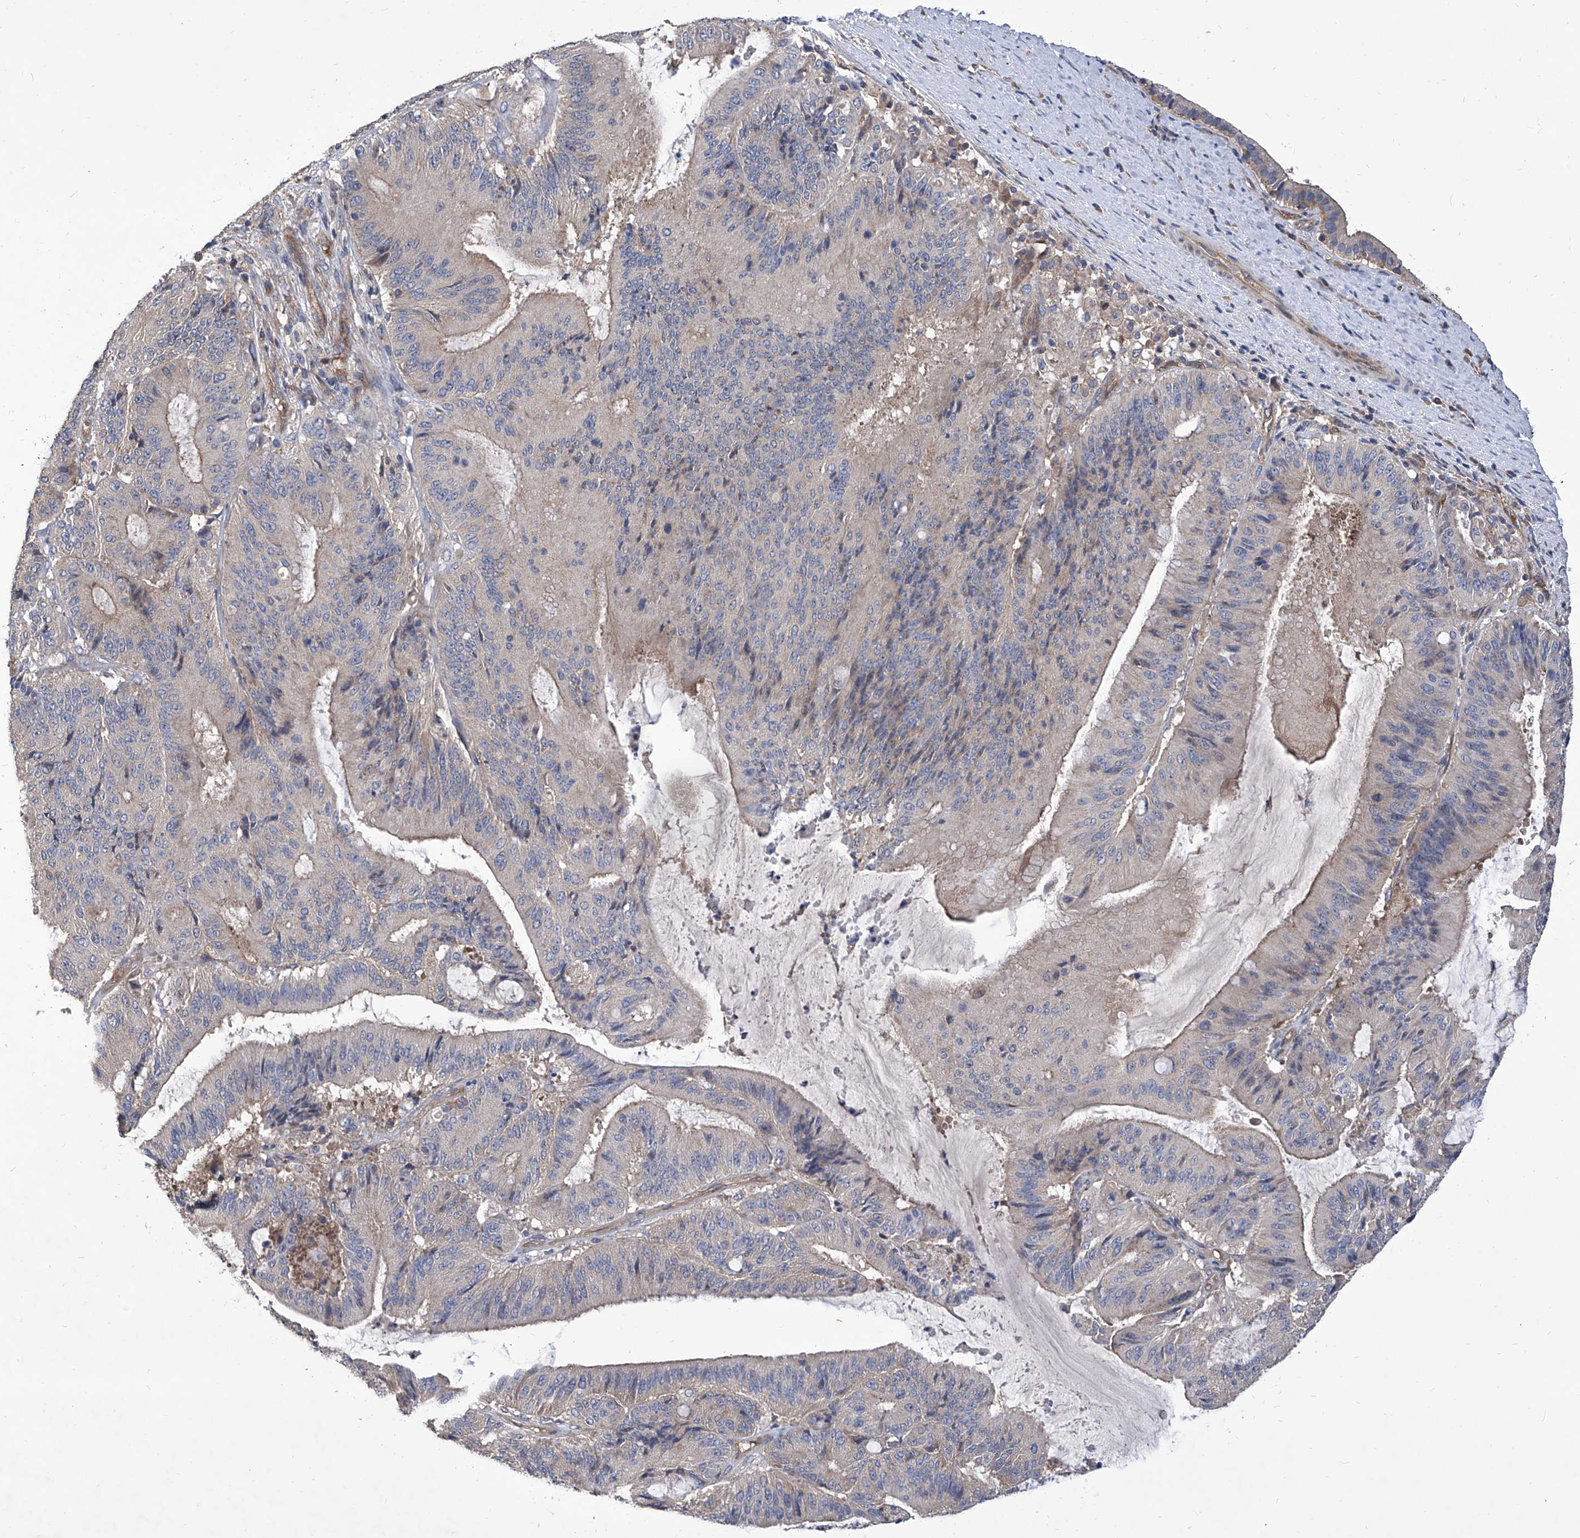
{"staining": {"intensity": "negative", "quantity": "none", "location": "none"}, "tissue": "liver cancer", "cell_type": "Tumor cells", "image_type": "cancer", "snomed": [{"axis": "morphology", "description": "Normal tissue, NOS"}, {"axis": "morphology", "description": "Cholangiocarcinoma"}, {"axis": "topography", "description": "Liver"}, {"axis": "topography", "description": "Peripheral nerve tissue"}], "caption": "High magnification brightfield microscopy of cholangiocarcinoma (liver) stained with DAB (brown) and counterstained with hematoxylin (blue): tumor cells show no significant staining.", "gene": "TJAP1", "patient": {"sex": "female", "age": 73}}